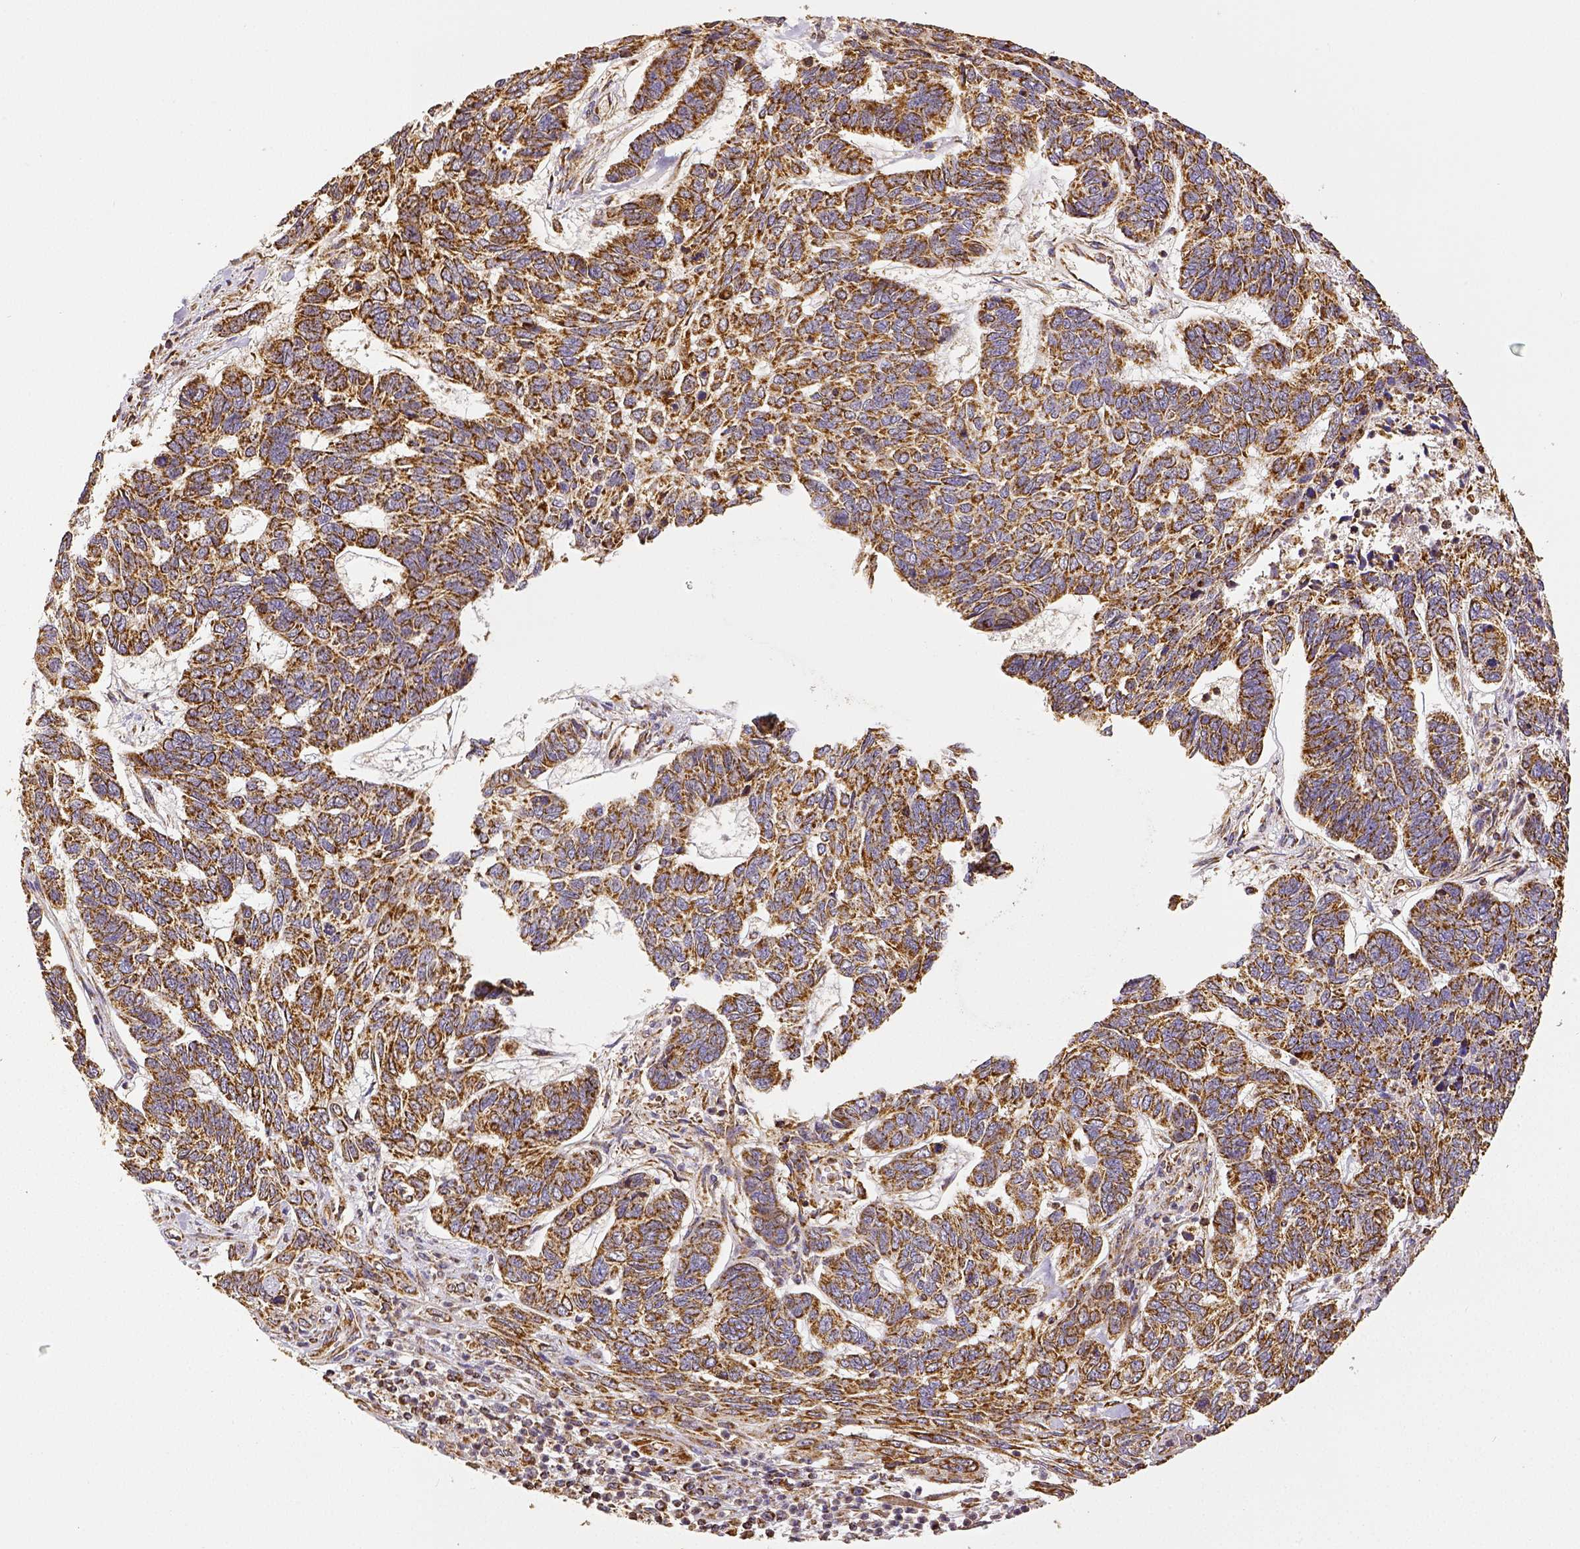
{"staining": {"intensity": "strong", "quantity": ">75%", "location": "cytoplasmic/membranous"}, "tissue": "skin cancer", "cell_type": "Tumor cells", "image_type": "cancer", "snomed": [{"axis": "morphology", "description": "Basal cell carcinoma"}, {"axis": "topography", "description": "Skin"}], "caption": "Protein positivity by immunohistochemistry (IHC) displays strong cytoplasmic/membranous expression in about >75% of tumor cells in skin cancer.", "gene": "SDHB", "patient": {"sex": "female", "age": 65}}